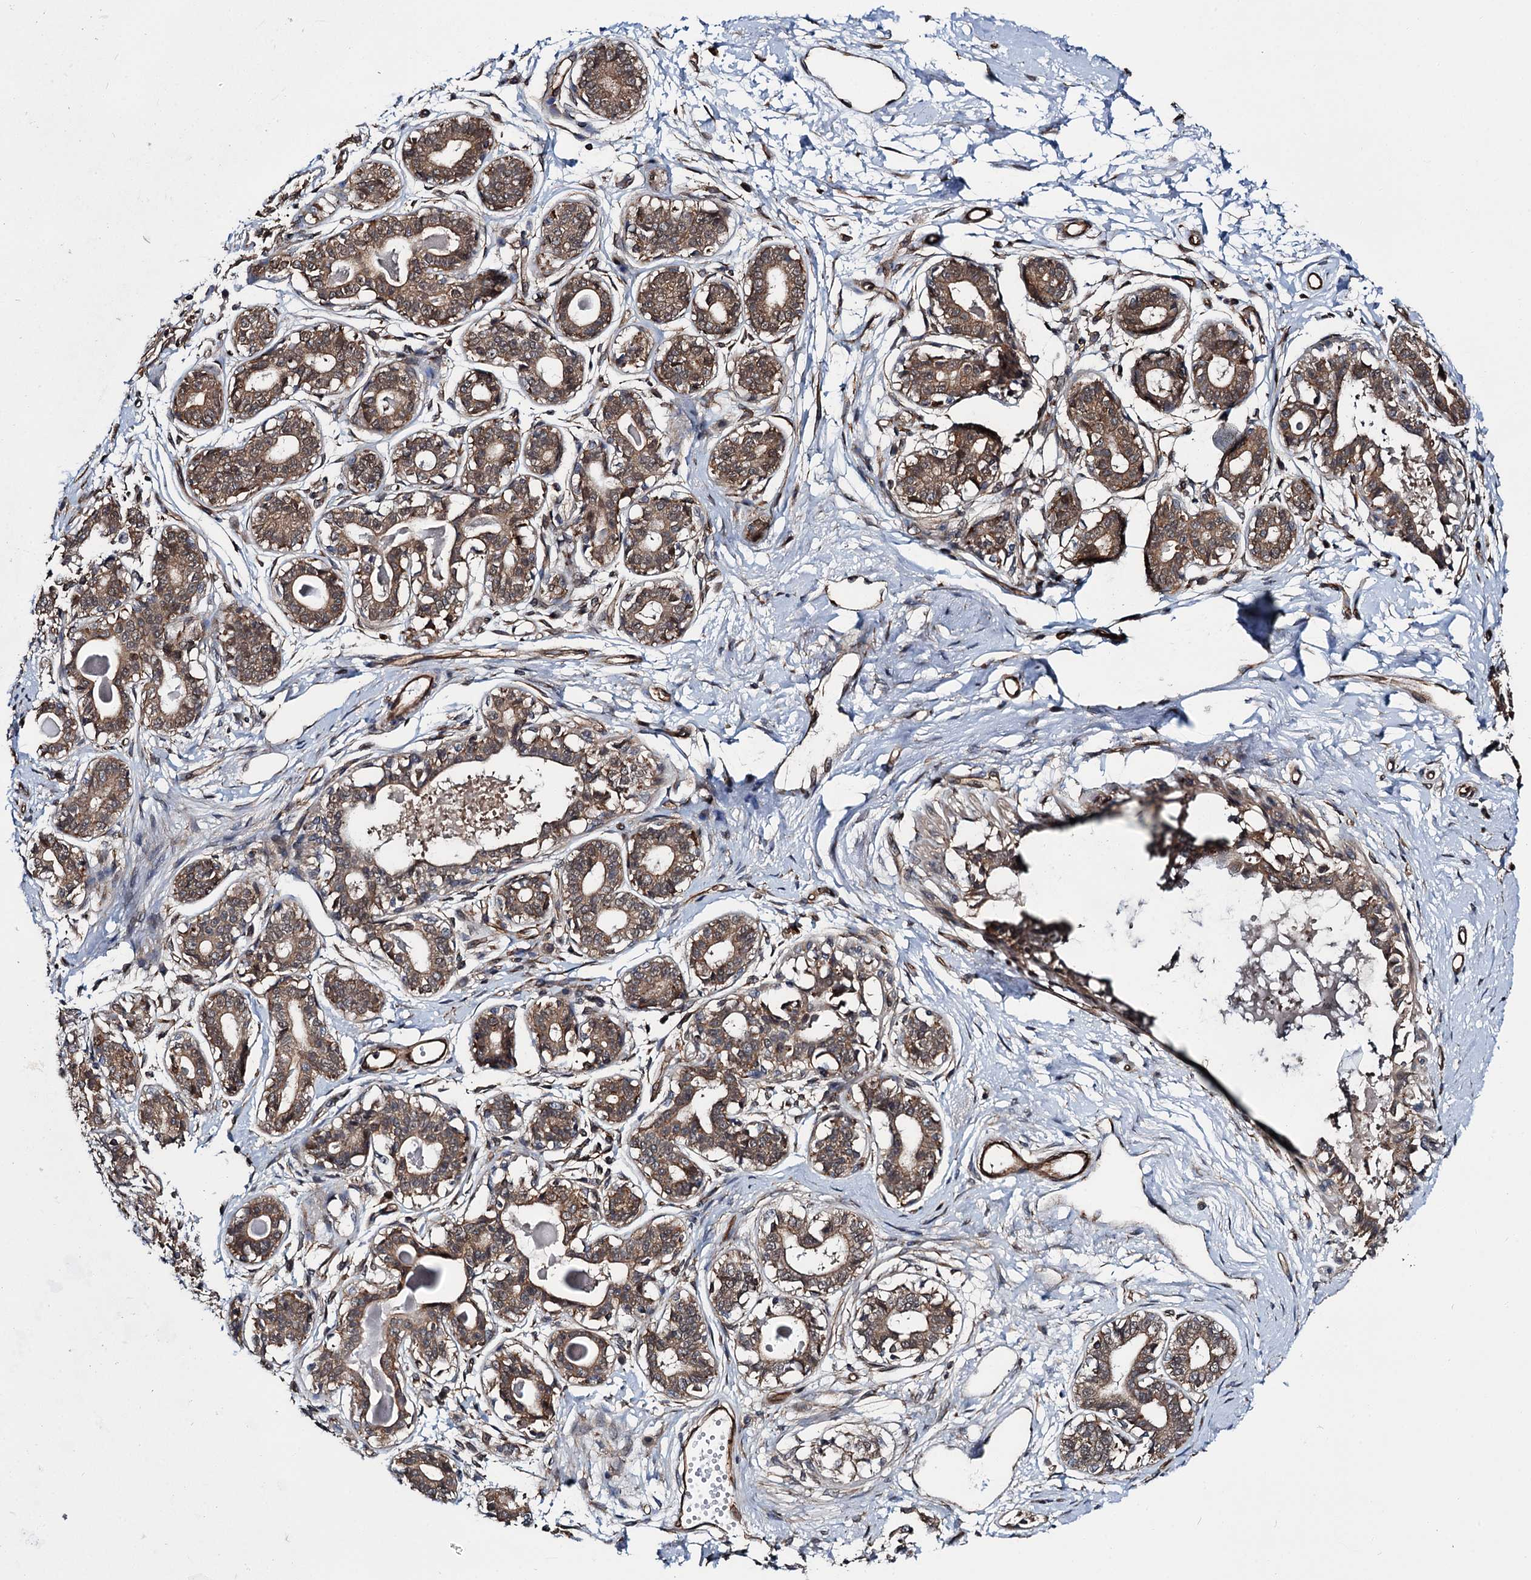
{"staining": {"intensity": "negative", "quantity": "none", "location": "none"}, "tissue": "breast", "cell_type": "Adipocytes", "image_type": "normal", "snomed": [{"axis": "morphology", "description": "Normal tissue, NOS"}, {"axis": "topography", "description": "Breast"}], "caption": "Adipocytes show no significant protein positivity in unremarkable breast.", "gene": "ZFYVE19", "patient": {"sex": "female", "age": 45}}